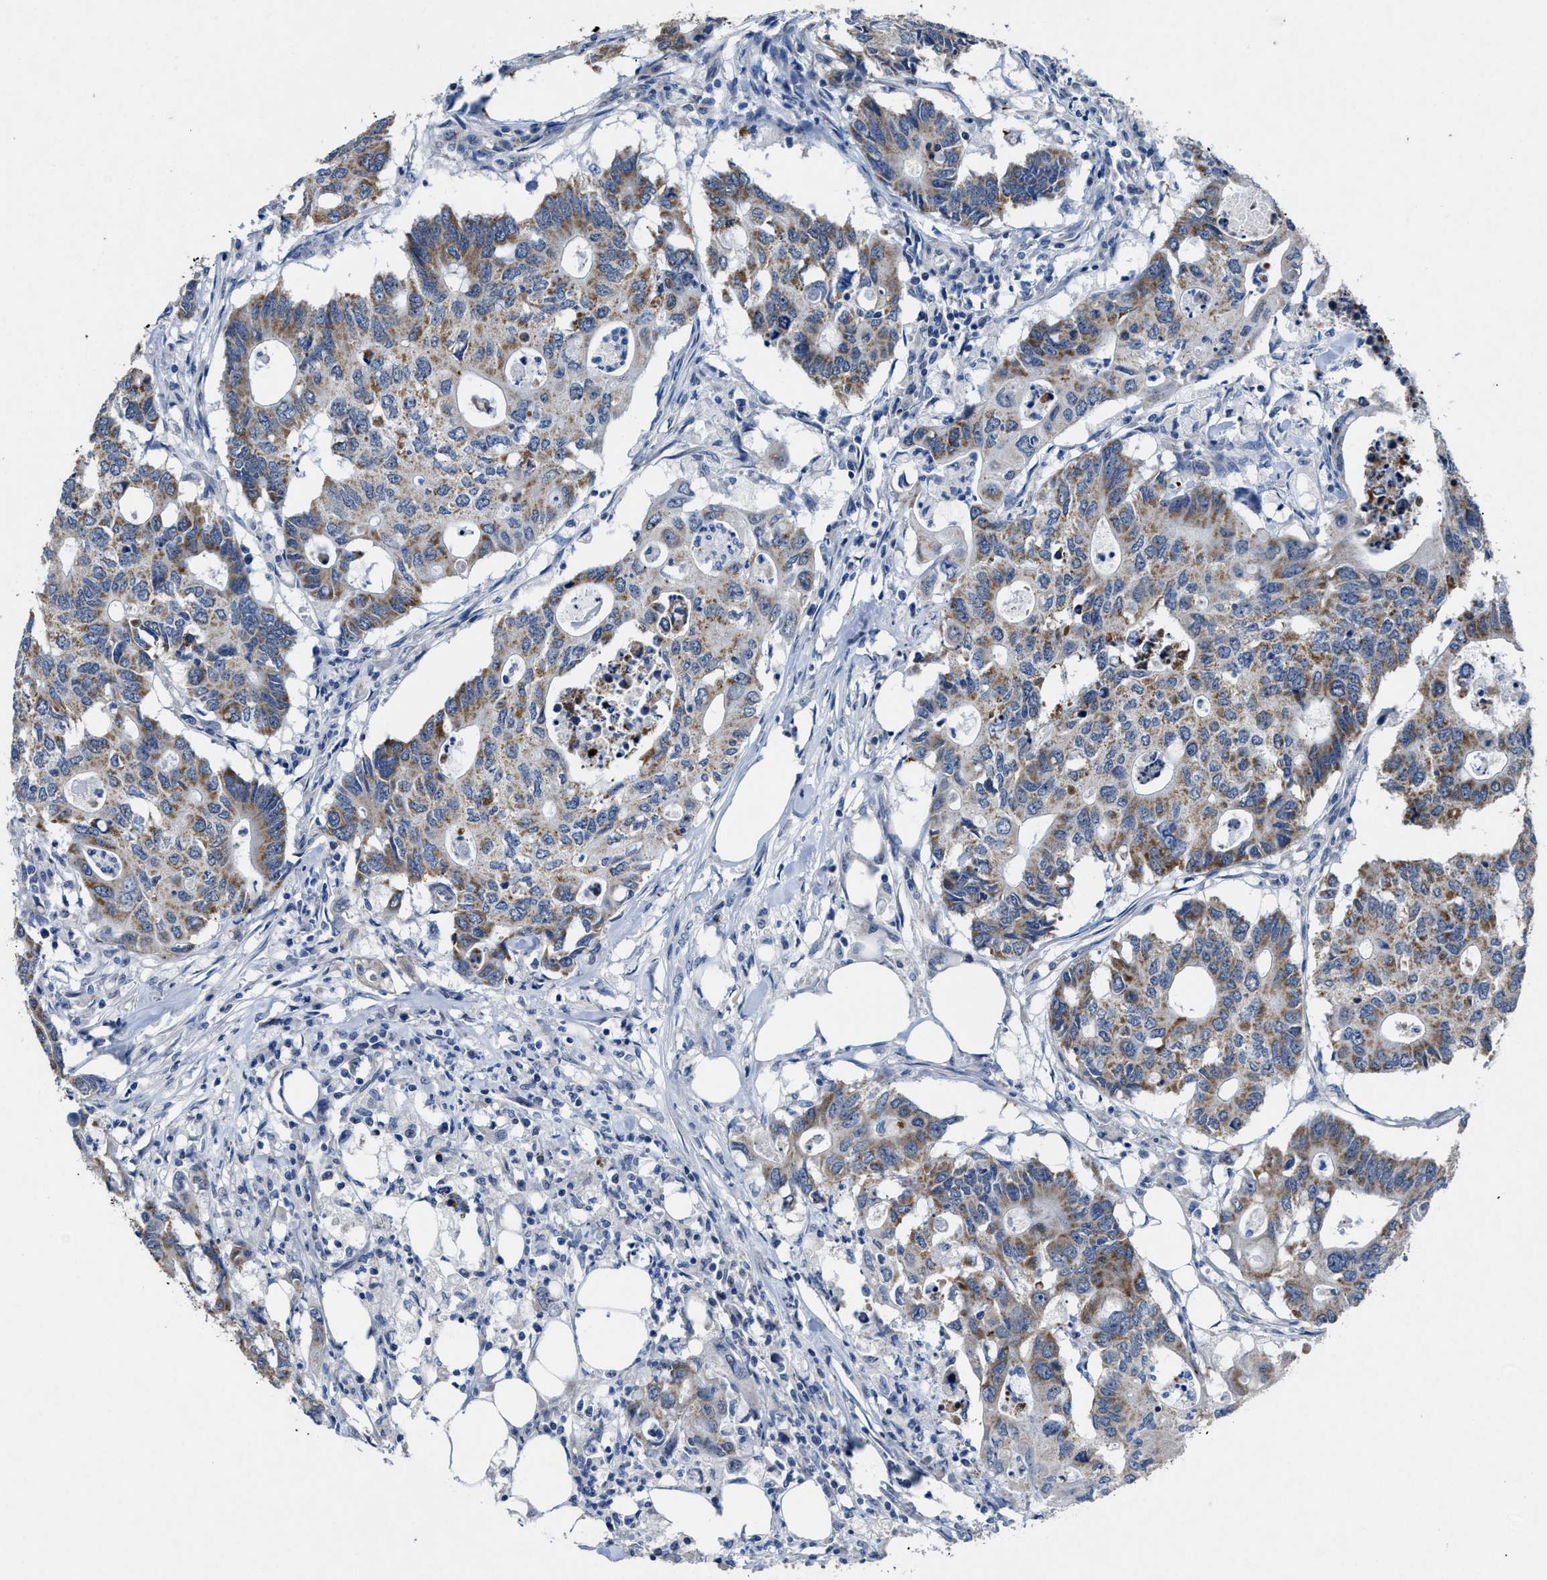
{"staining": {"intensity": "moderate", "quantity": ">75%", "location": "cytoplasmic/membranous"}, "tissue": "colorectal cancer", "cell_type": "Tumor cells", "image_type": "cancer", "snomed": [{"axis": "morphology", "description": "Adenocarcinoma, NOS"}, {"axis": "topography", "description": "Colon"}], "caption": "A medium amount of moderate cytoplasmic/membranous staining is identified in approximately >75% of tumor cells in colorectal adenocarcinoma tissue.", "gene": "ID3", "patient": {"sex": "male", "age": 71}}